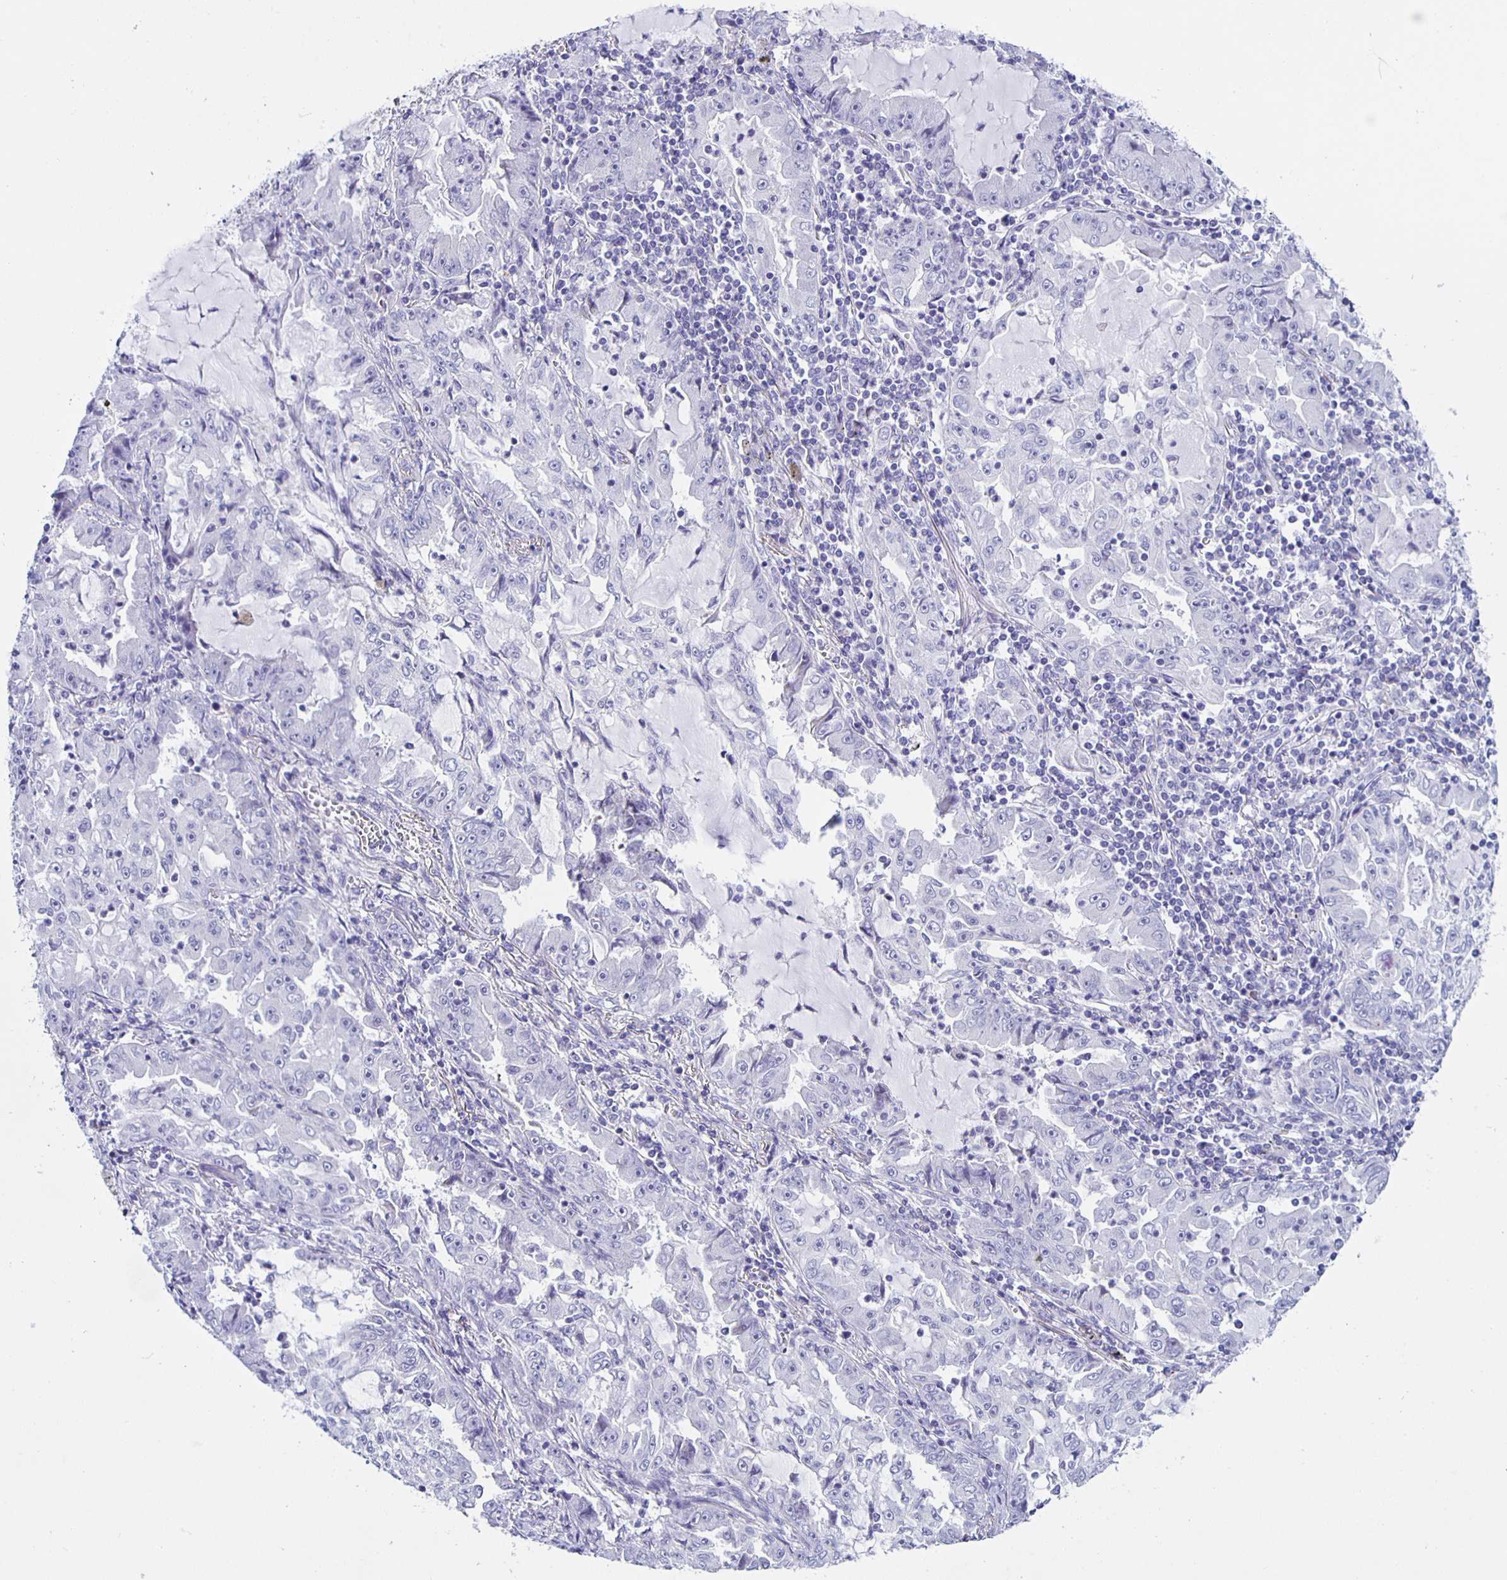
{"staining": {"intensity": "negative", "quantity": "none", "location": "none"}, "tissue": "lung cancer", "cell_type": "Tumor cells", "image_type": "cancer", "snomed": [{"axis": "morphology", "description": "Adenocarcinoma, NOS"}, {"axis": "topography", "description": "Lung"}], "caption": "Tumor cells are negative for protein expression in human lung adenocarcinoma.", "gene": "AQP6", "patient": {"sex": "female", "age": 52}}